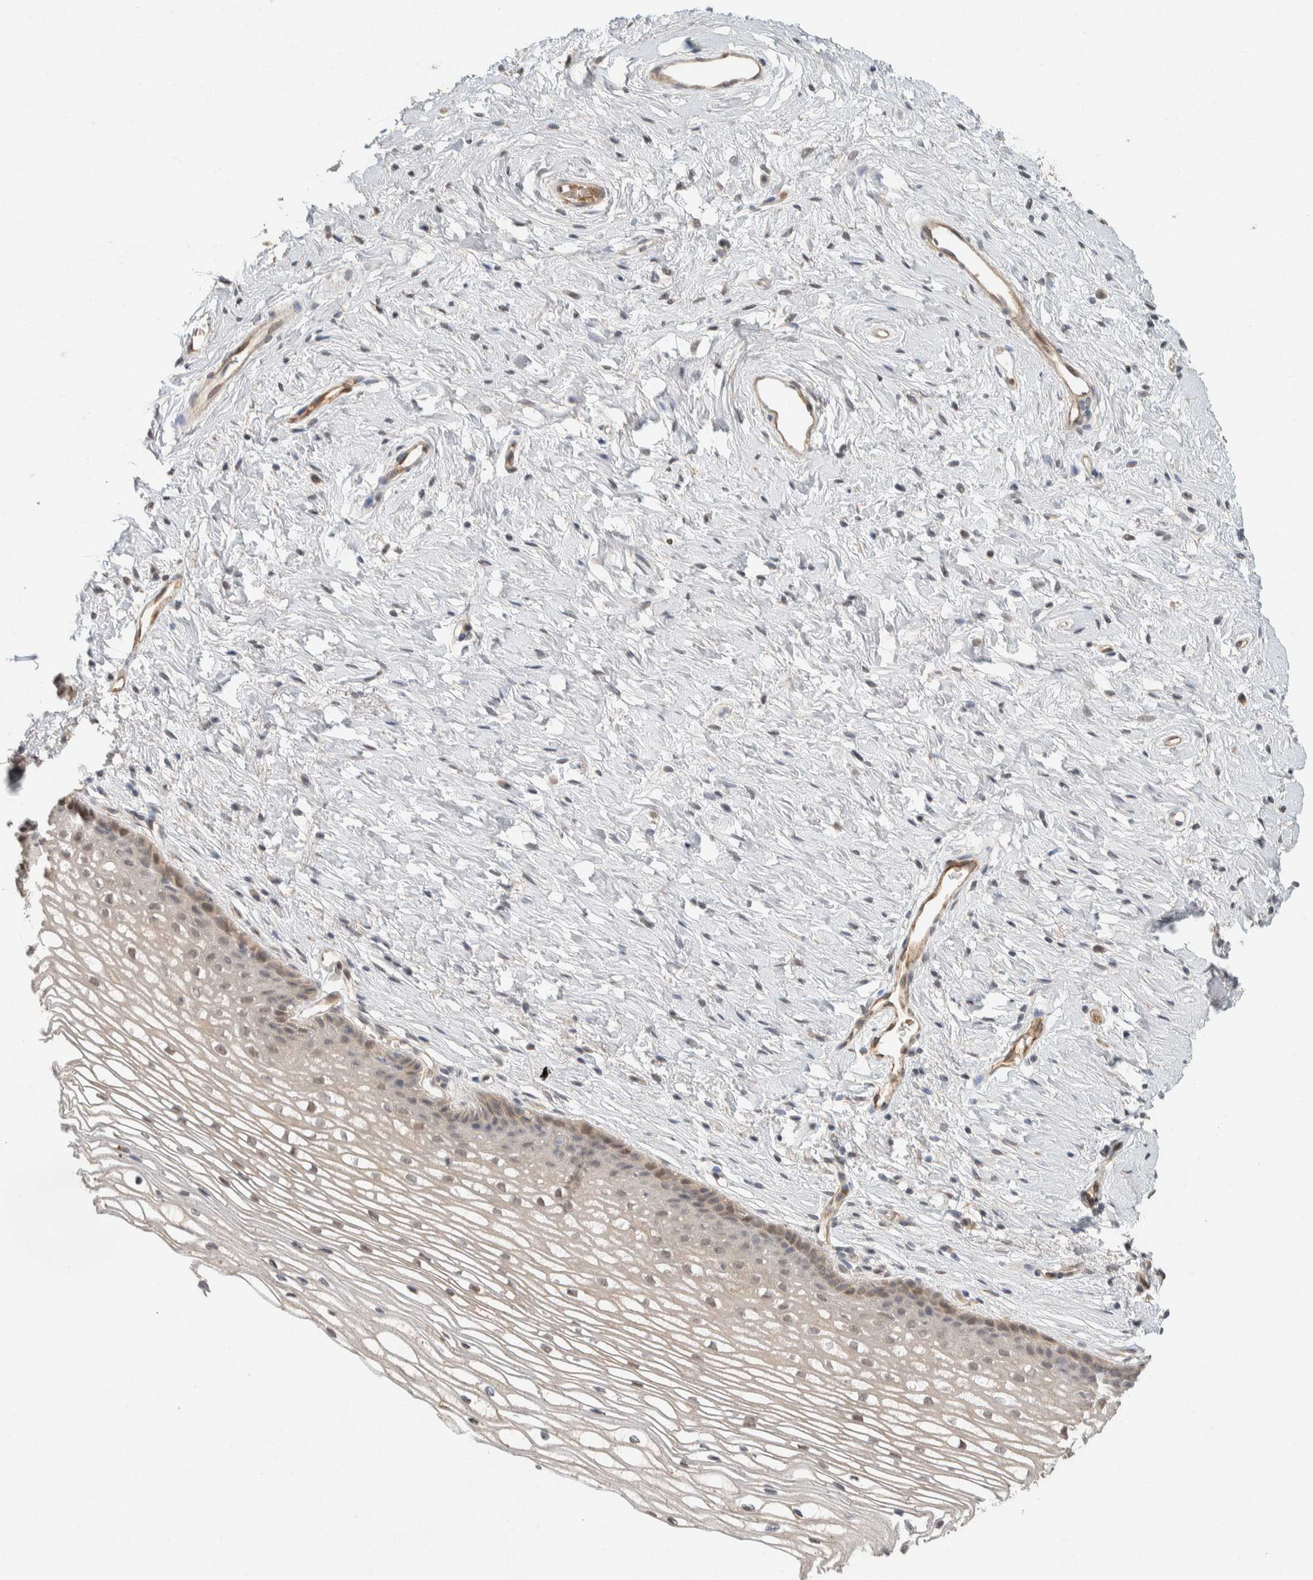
{"staining": {"intensity": "weak", "quantity": "<25%", "location": "cytoplasmic/membranous"}, "tissue": "cervix", "cell_type": "Glandular cells", "image_type": "normal", "snomed": [{"axis": "morphology", "description": "Normal tissue, NOS"}, {"axis": "topography", "description": "Cervix"}], "caption": "Cervix was stained to show a protein in brown. There is no significant positivity in glandular cells. Nuclei are stained in blue.", "gene": "ZBTB2", "patient": {"sex": "female", "age": 77}}